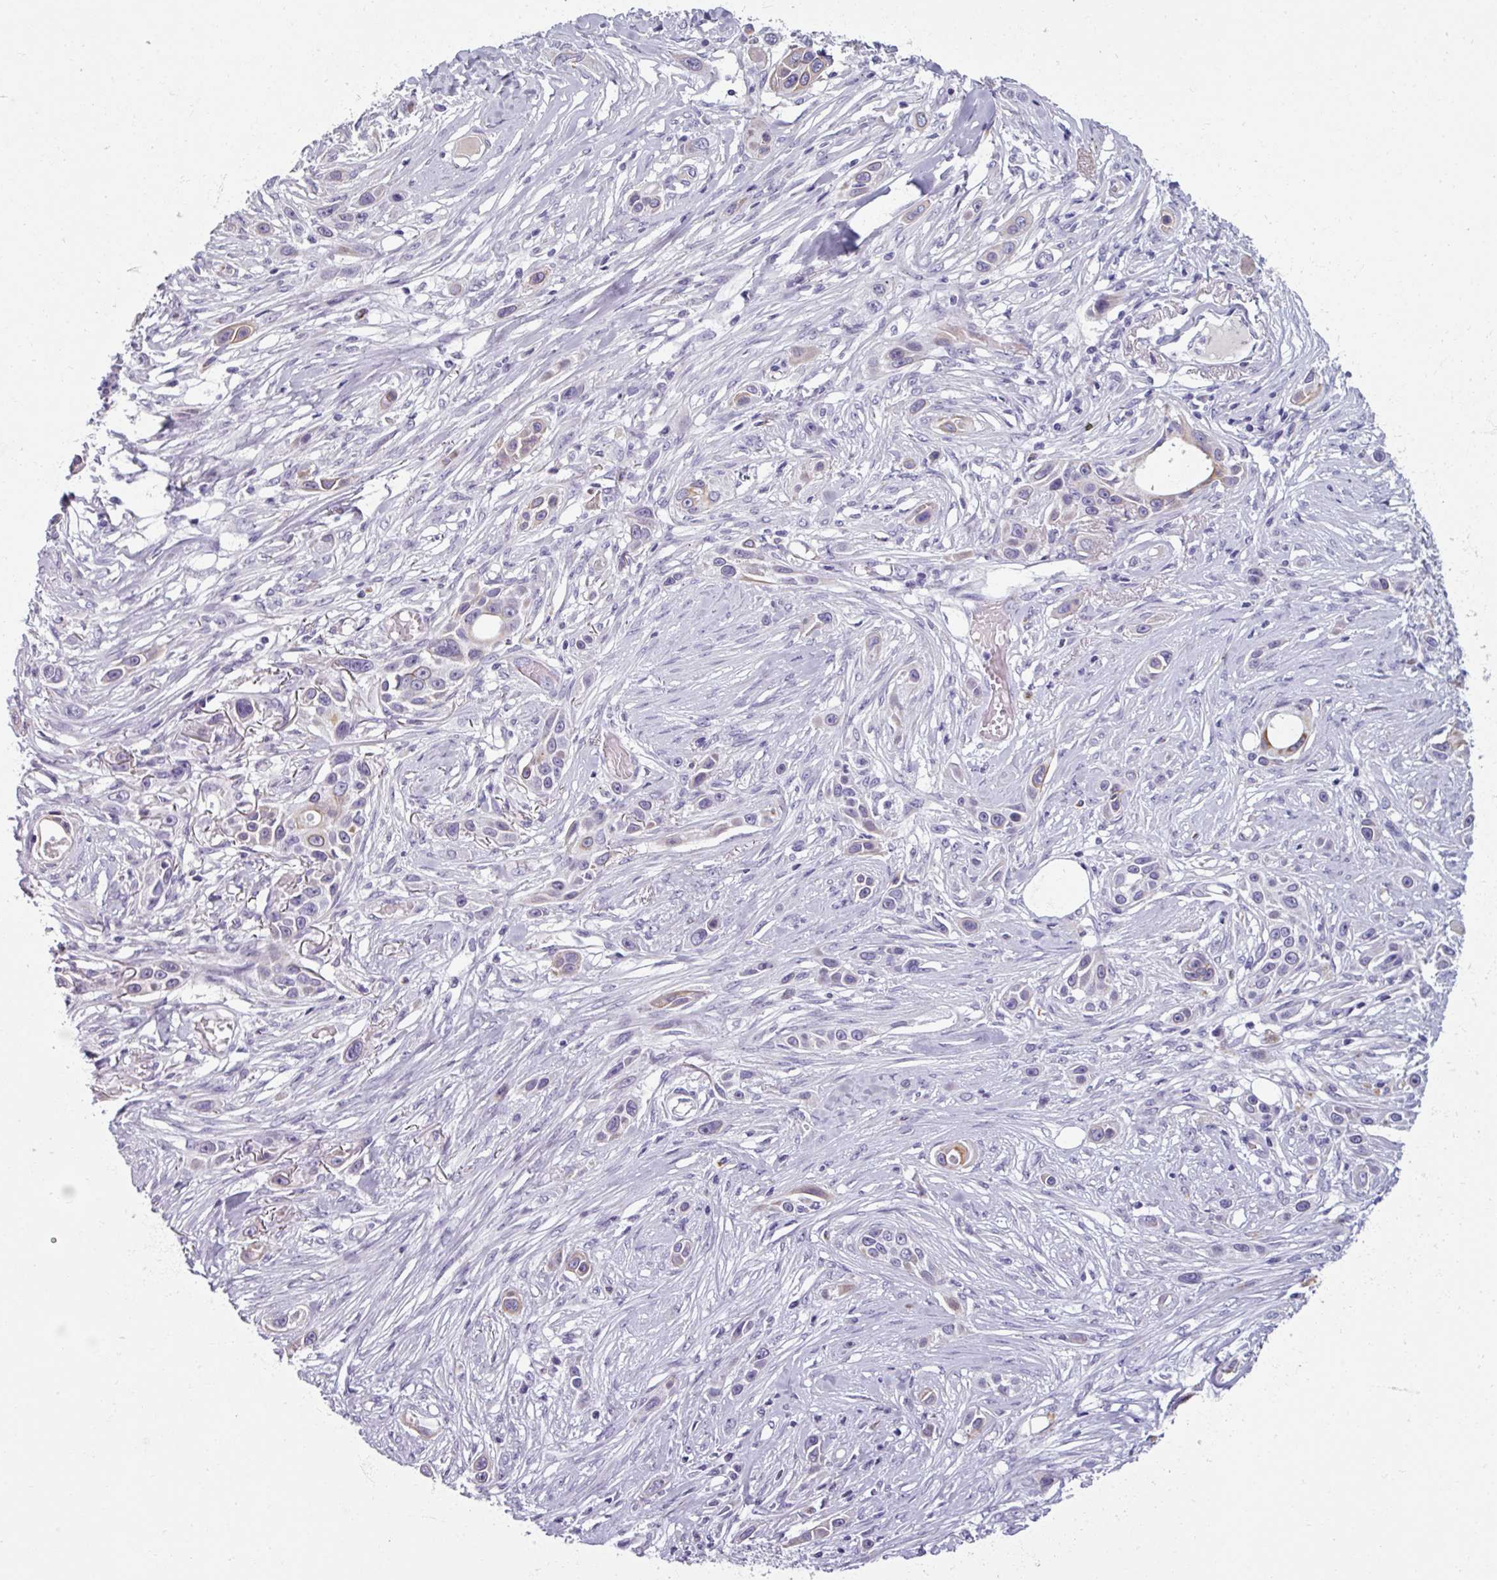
{"staining": {"intensity": "moderate", "quantity": "<25%", "location": "cytoplasmic/membranous"}, "tissue": "skin cancer", "cell_type": "Tumor cells", "image_type": "cancer", "snomed": [{"axis": "morphology", "description": "Squamous cell carcinoma, NOS"}, {"axis": "topography", "description": "Skin"}], "caption": "Approximately <25% of tumor cells in skin cancer (squamous cell carcinoma) reveal moderate cytoplasmic/membranous protein positivity as visualized by brown immunohistochemical staining.", "gene": "SPESP1", "patient": {"sex": "female", "age": 69}}